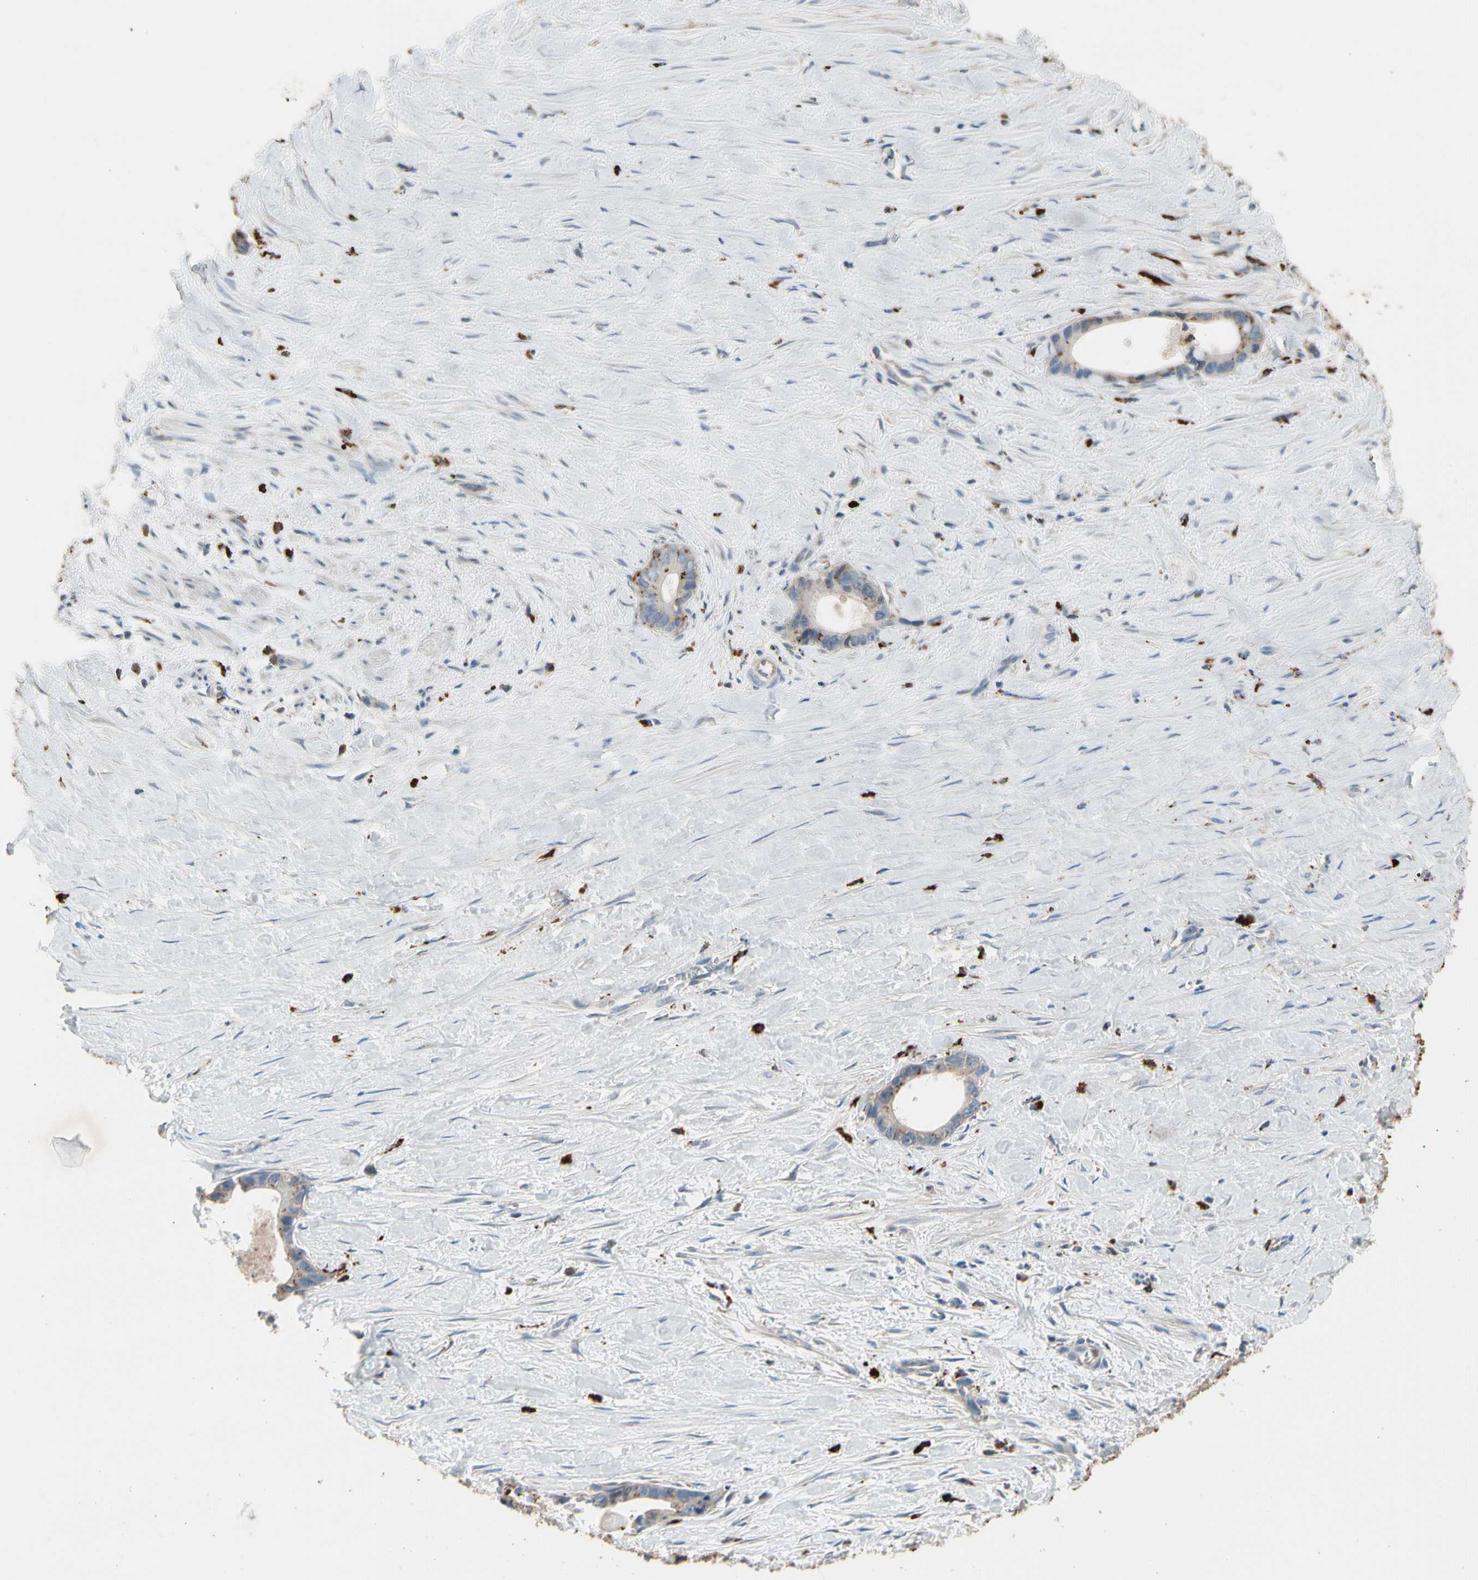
{"staining": {"intensity": "moderate", "quantity": "<25%", "location": "cytoplasmic/membranous"}, "tissue": "liver cancer", "cell_type": "Tumor cells", "image_type": "cancer", "snomed": [{"axis": "morphology", "description": "Cholangiocarcinoma"}, {"axis": "topography", "description": "Liver"}], "caption": "Human liver cholangiocarcinoma stained with a protein marker exhibits moderate staining in tumor cells.", "gene": "GM2A", "patient": {"sex": "female", "age": 55}}